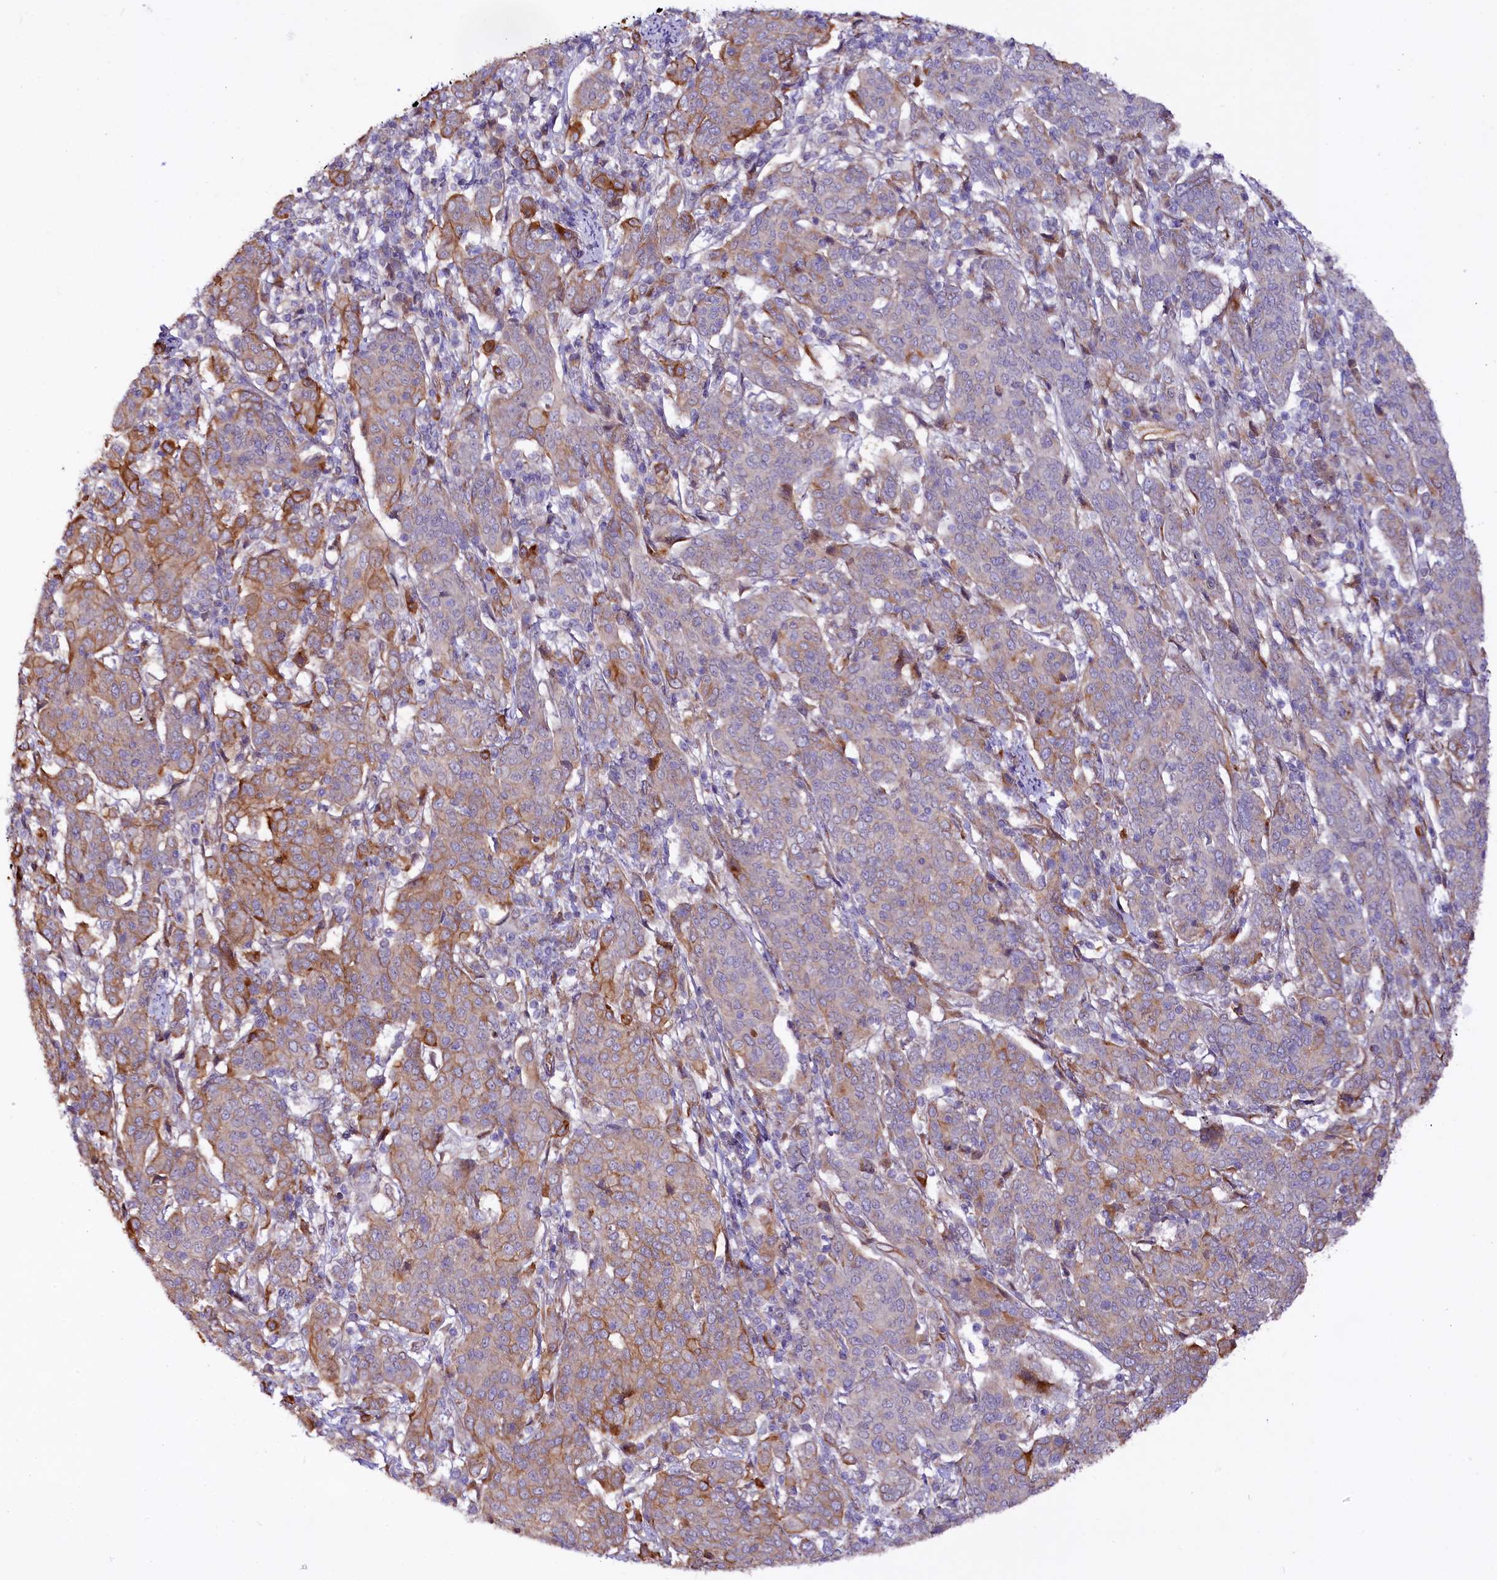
{"staining": {"intensity": "moderate", "quantity": "<25%", "location": "cytoplasmic/membranous"}, "tissue": "cervical cancer", "cell_type": "Tumor cells", "image_type": "cancer", "snomed": [{"axis": "morphology", "description": "Squamous cell carcinoma, NOS"}, {"axis": "topography", "description": "Cervix"}], "caption": "Protein staining reveals moderate cytoplasmic/membranous staining in approximately <25% of tumor cells in cervical cancer (squamous cell carcinoma).", "gene": "TTC12", "patient": {"sex": "female", "age": 67}}